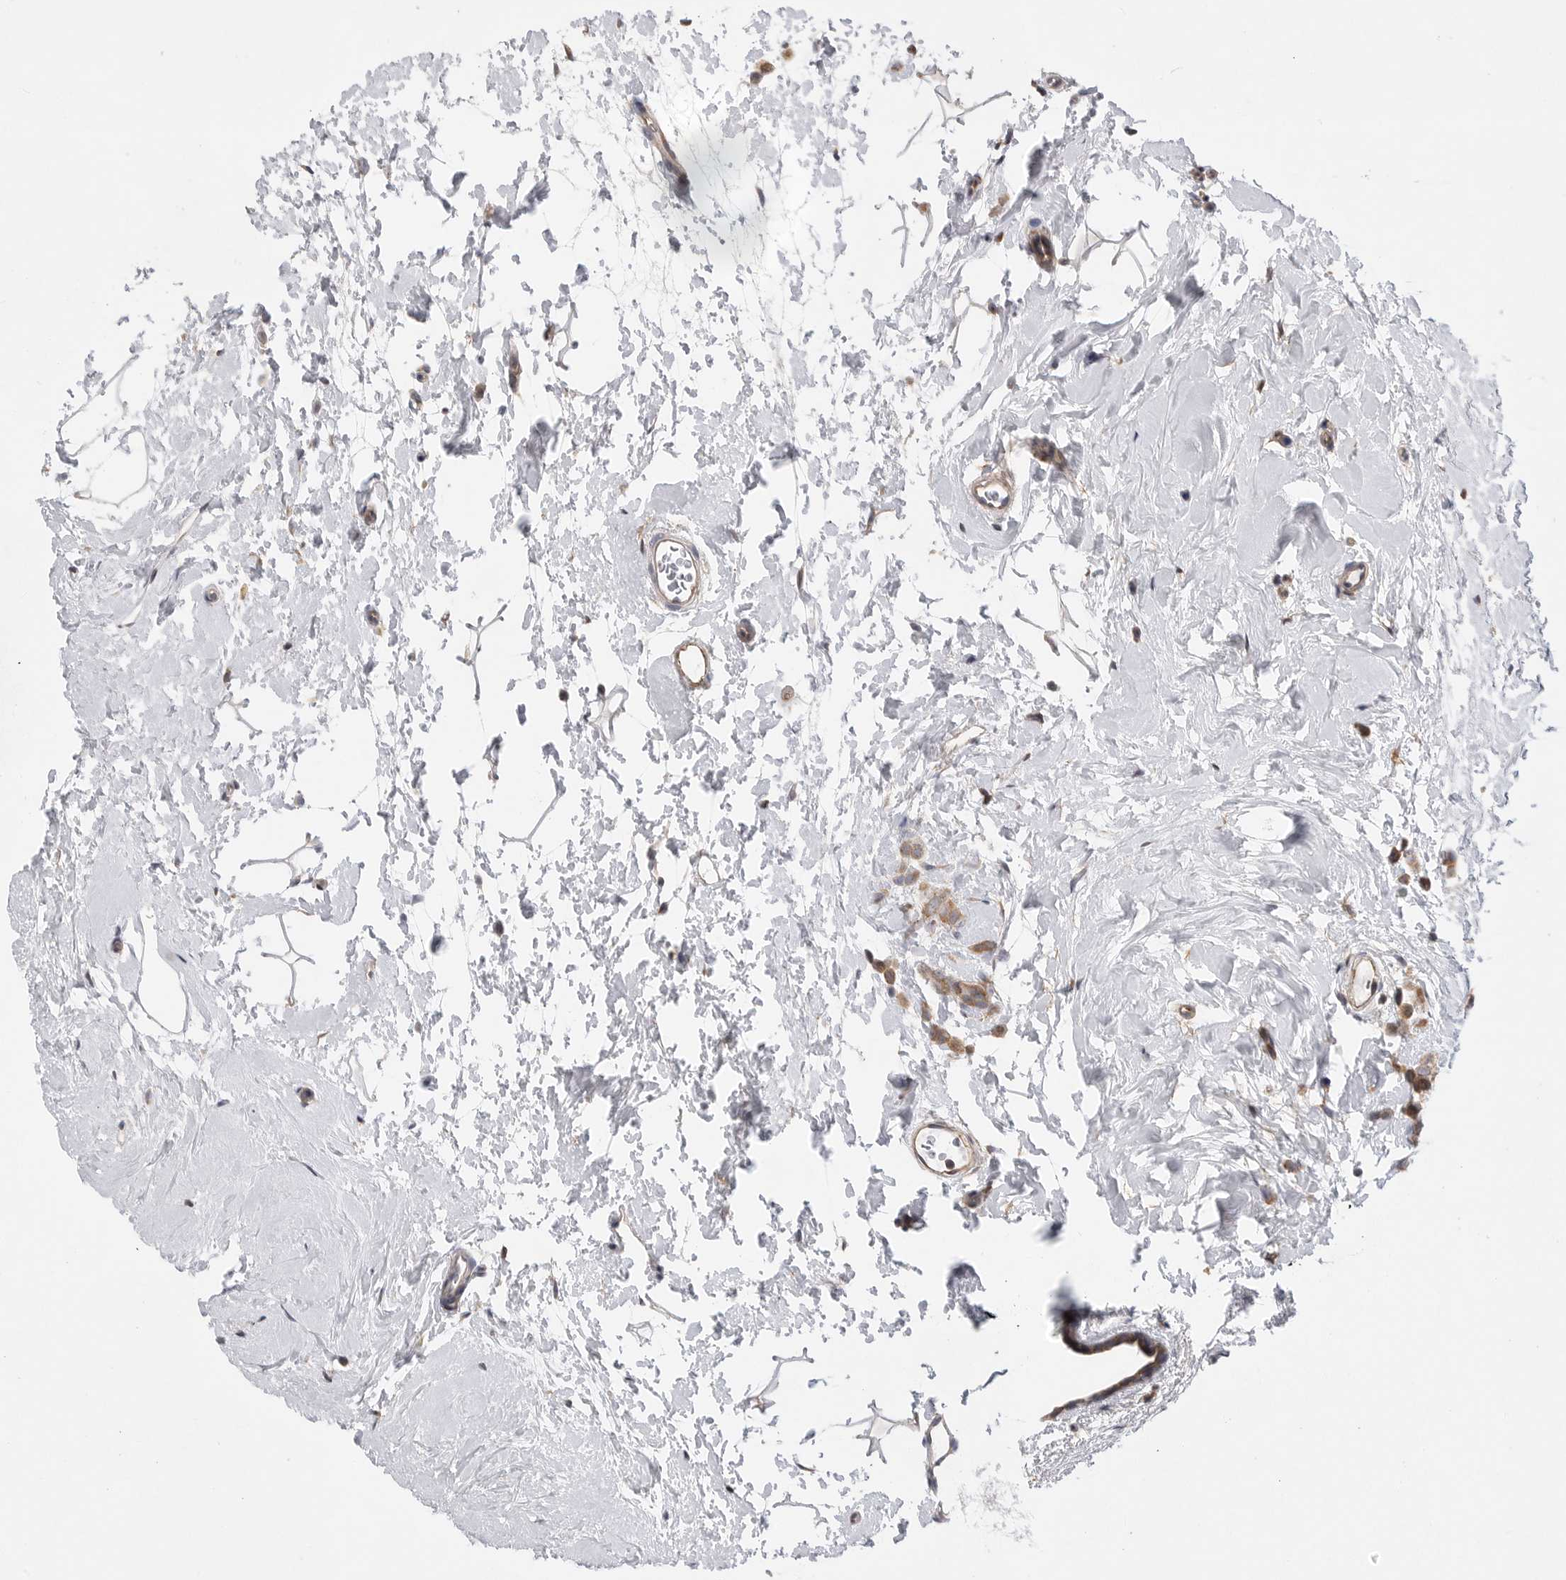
{"staining": {"intensity": "moderate", "quantity": ">75%", "location": "cytoplasmic/membranous"}, "tissue": "breast cancer", "cell_type": "Tumor cells", "image_type": "cancer", "snomed": [{"axis": "morphology", "description": "Lobular carcinoma"}, {"axis": "topography", "description": "Breast"}], "caption": "An image of human breast cancer stained for a protein shows moderate cytoplasmic/membranous brown staining in tumor cells.", "gene": "FBXO43", "patient": {"sex": "female", "age": 47}}